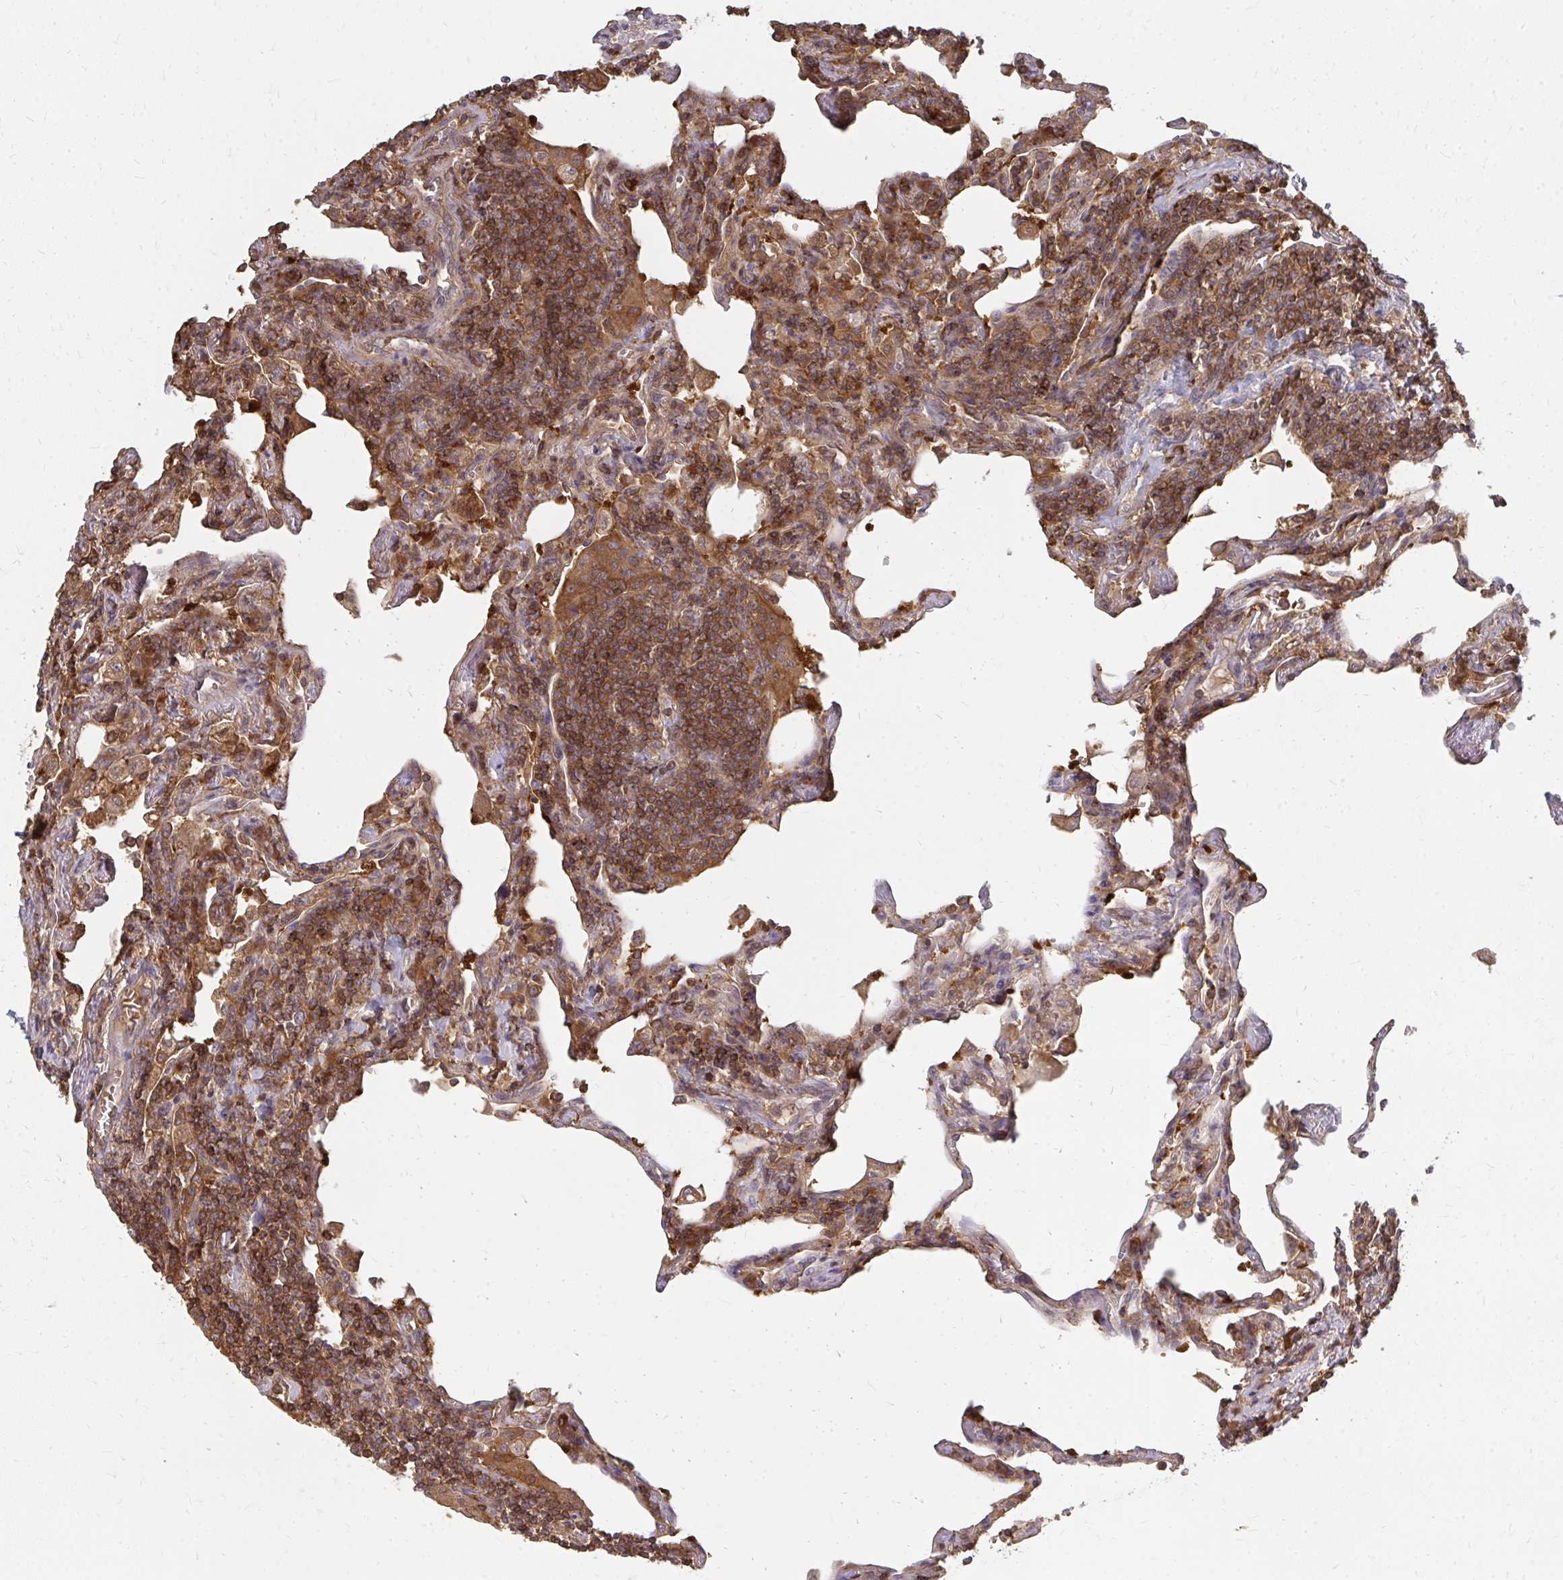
{"staining": {"intensity": "moderate", "quantity": ">75%", "location": "cytoplasmic/membranous"}, "tissue": "lymphoma", "cell_type": "Tumor cells", "image_type": "cancer", "snomed": [{"axis": "morphology", "description": "Malignant lymphoma, non-Hodgkin's type, Low grade"}, {"axis": "topography", "description": "Lung"}], "caption": "Lymphoma tissue displays moderate cytoplasmic/membranous staining in about >75% of tumor cells", "gene": "ZNF285", "patient": {"sex": "female", "age": 71}}